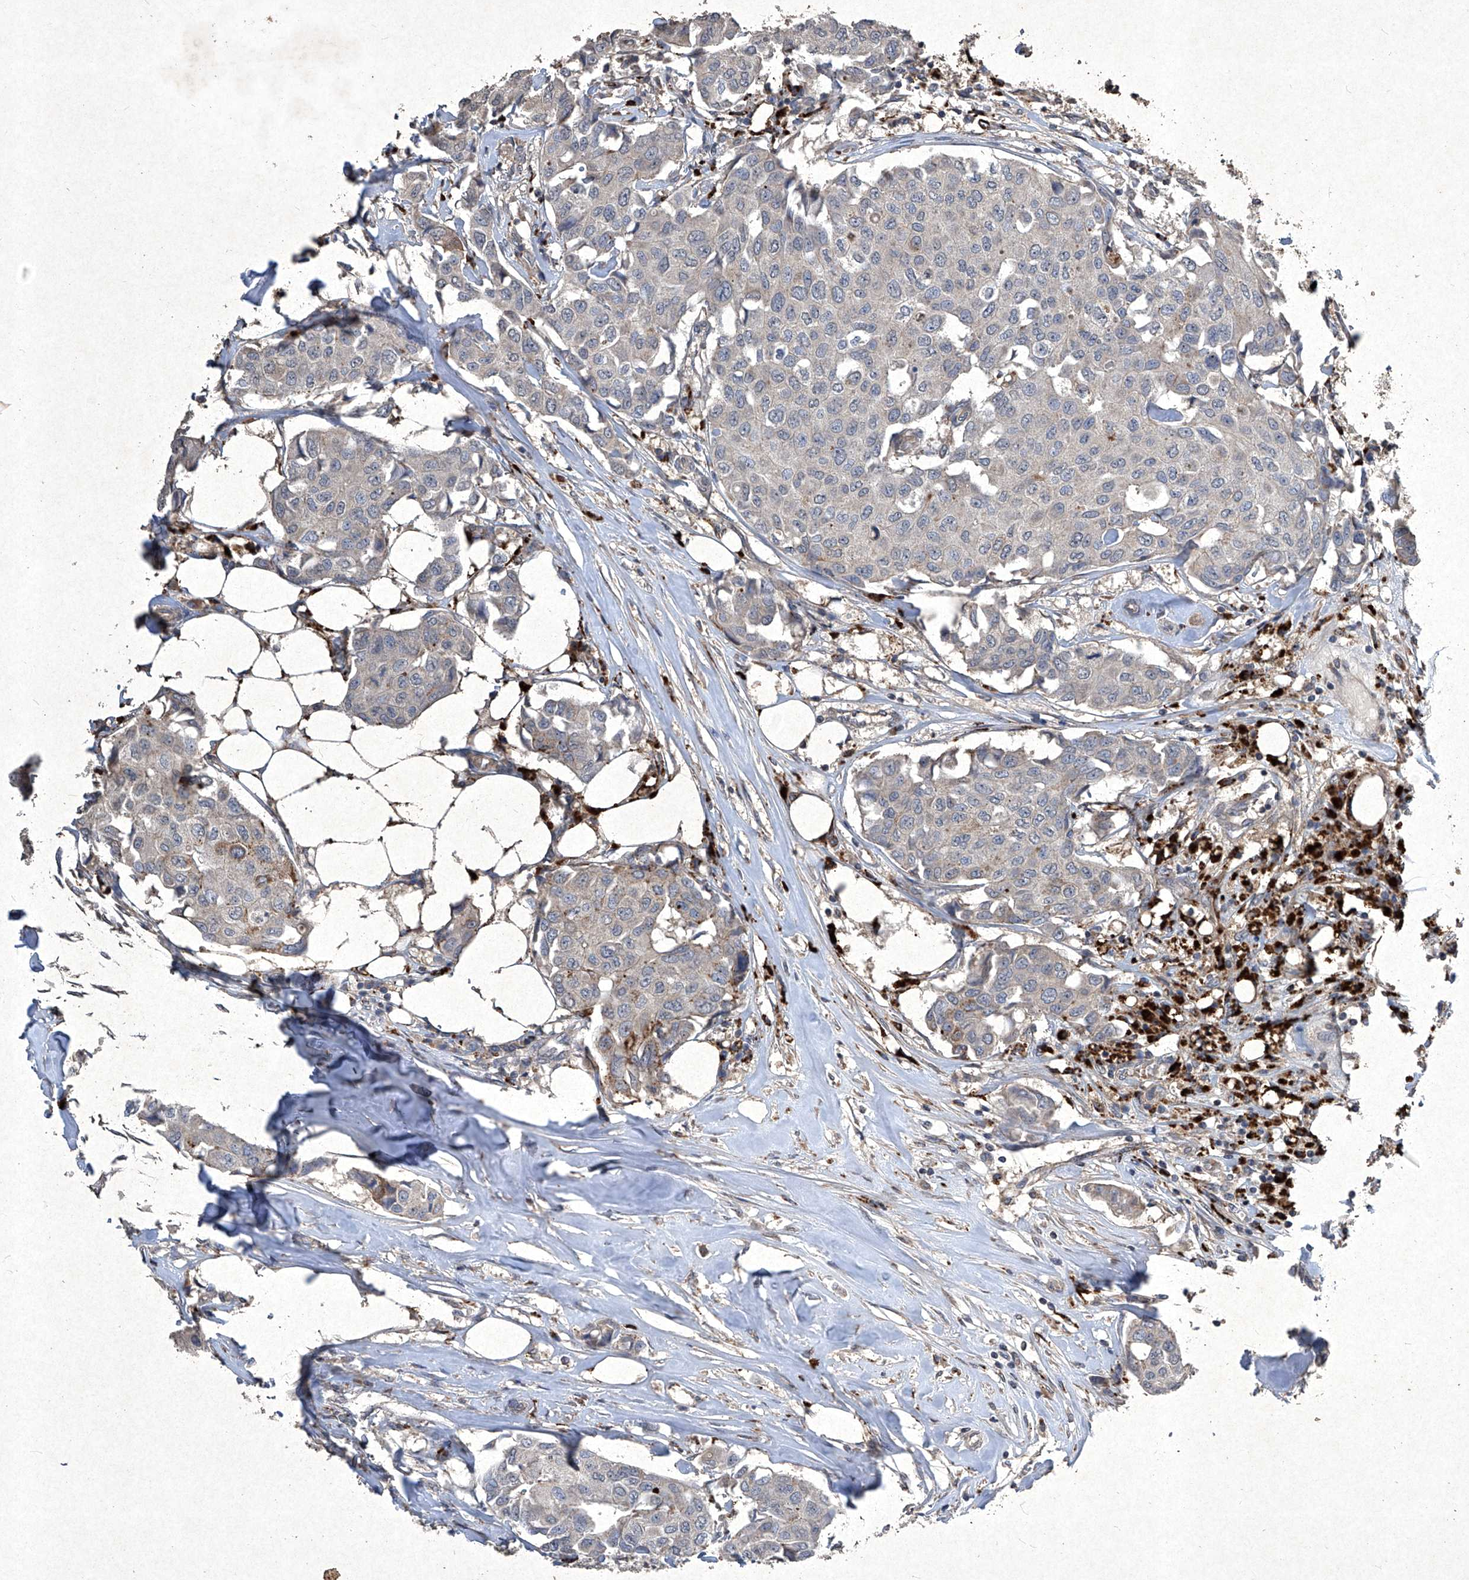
{"staining": {"intensity": "negative", "quantity": "none", "location": "none"}, "tissue": "breast cancer", "cell_type": "Tumor cells", "image_type": "cancer", "snomed": [{"axis": "morphology", "description": "Duct carcinoma"}, {"axis": "topography", "description": "Breast"}], "caption": "Immunohistochemical staining of intraductal carcinoma (breast) reveals no significant positivity in tumor cells.", "gene": "MED16", "patient": {"sex": "female", "age": 80}}